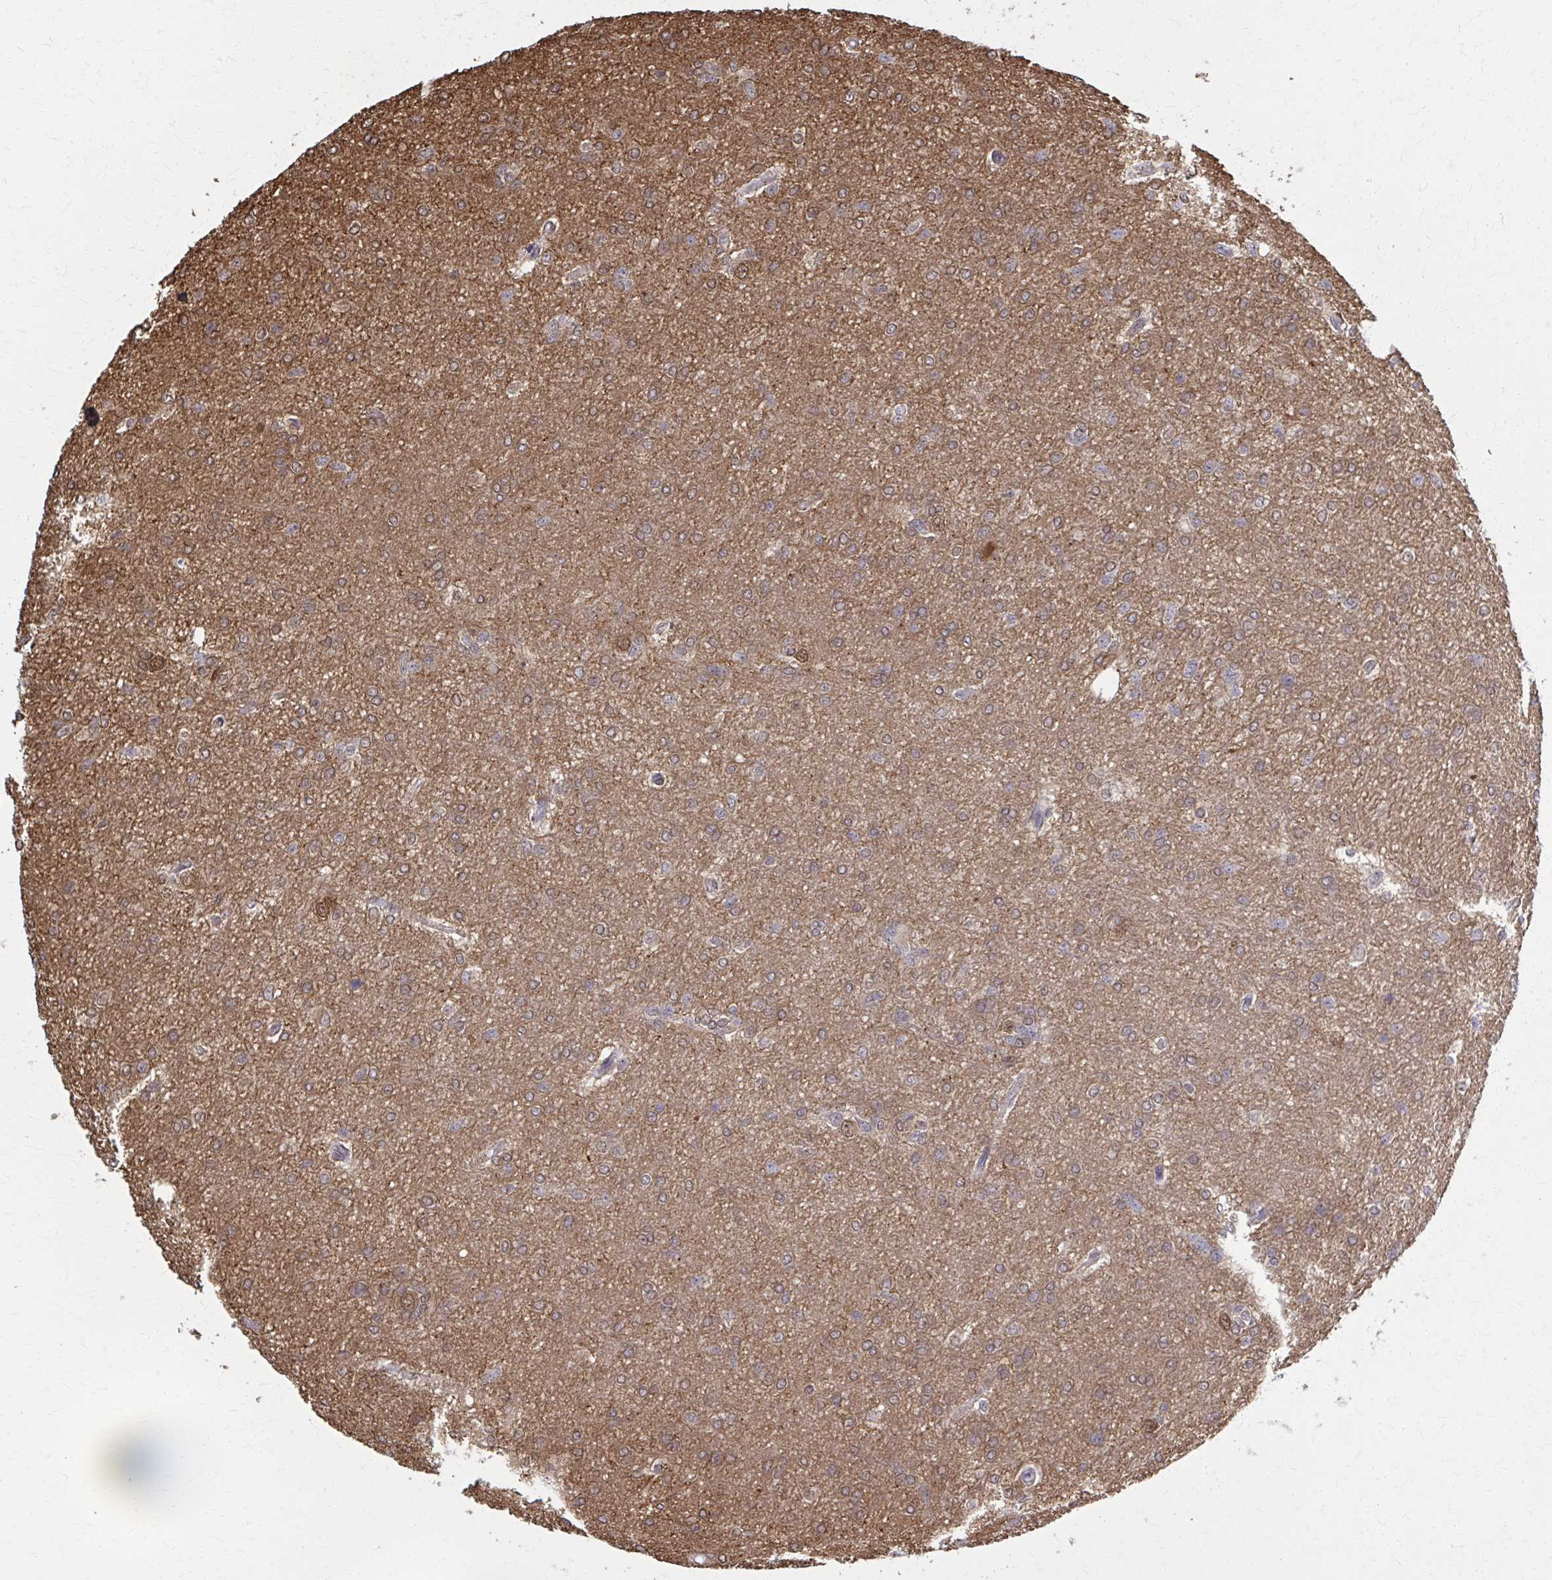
{"staining": {"intensity": "weak", "quantity": "25%-75%", "location": "cytoplasmic/membranous"}, "tissue": "glioma", "cell_type": "Tumor cells", "image_type": "cancer", "snomed": [{"axis": "morphology", "description": "Glioma, malignant, Low grade"}, {"axis": "topography", "description": "Brain"}], "caption": "Tumor cells display low levels of weak cytoplasmic/membranous positivity in about 25%-75% of cells in glioma.", "gene": "MDH1", "patient": {"sex": "male", "age": 26}}